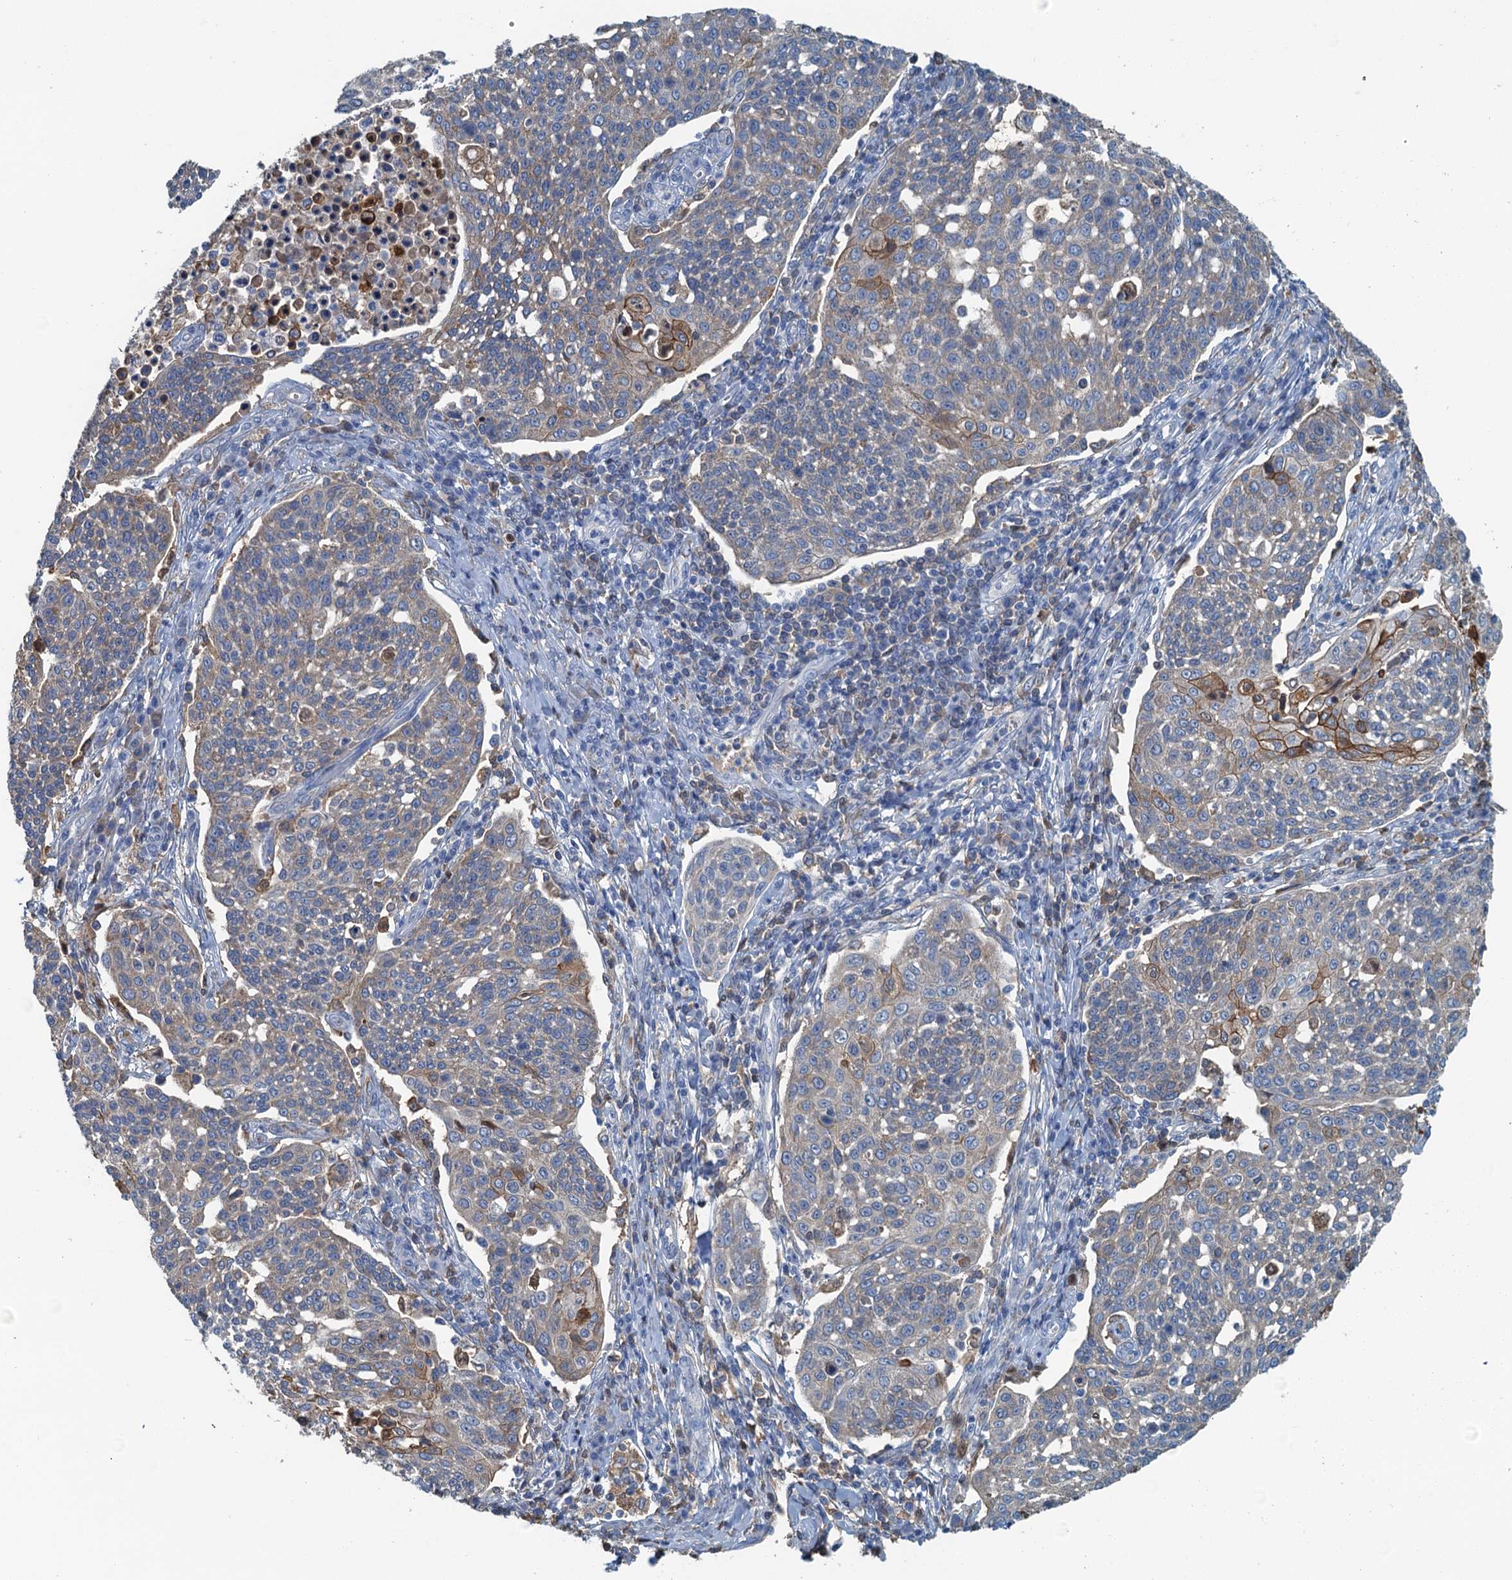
{"staining": {"intensity": "weak", "quantity": "25%-75%", "location": "cytoplasmic/membranous"}, "tissue": "cervical cancer", "cell_type": "Tumor cells", "image_type": "cancer", "snomed": [{"axis": "morphology", "description": "Squamous cell carcinoma, NOS"}, {"axis": "topography", "description": "Cervix"}], "caption": "Human squamous cell carcinoma (cervical) stained with a protein marker displays weak staining in tumor cells.", "gene": "LSM14B", "patient": {"sex": "female", "age": 34}}